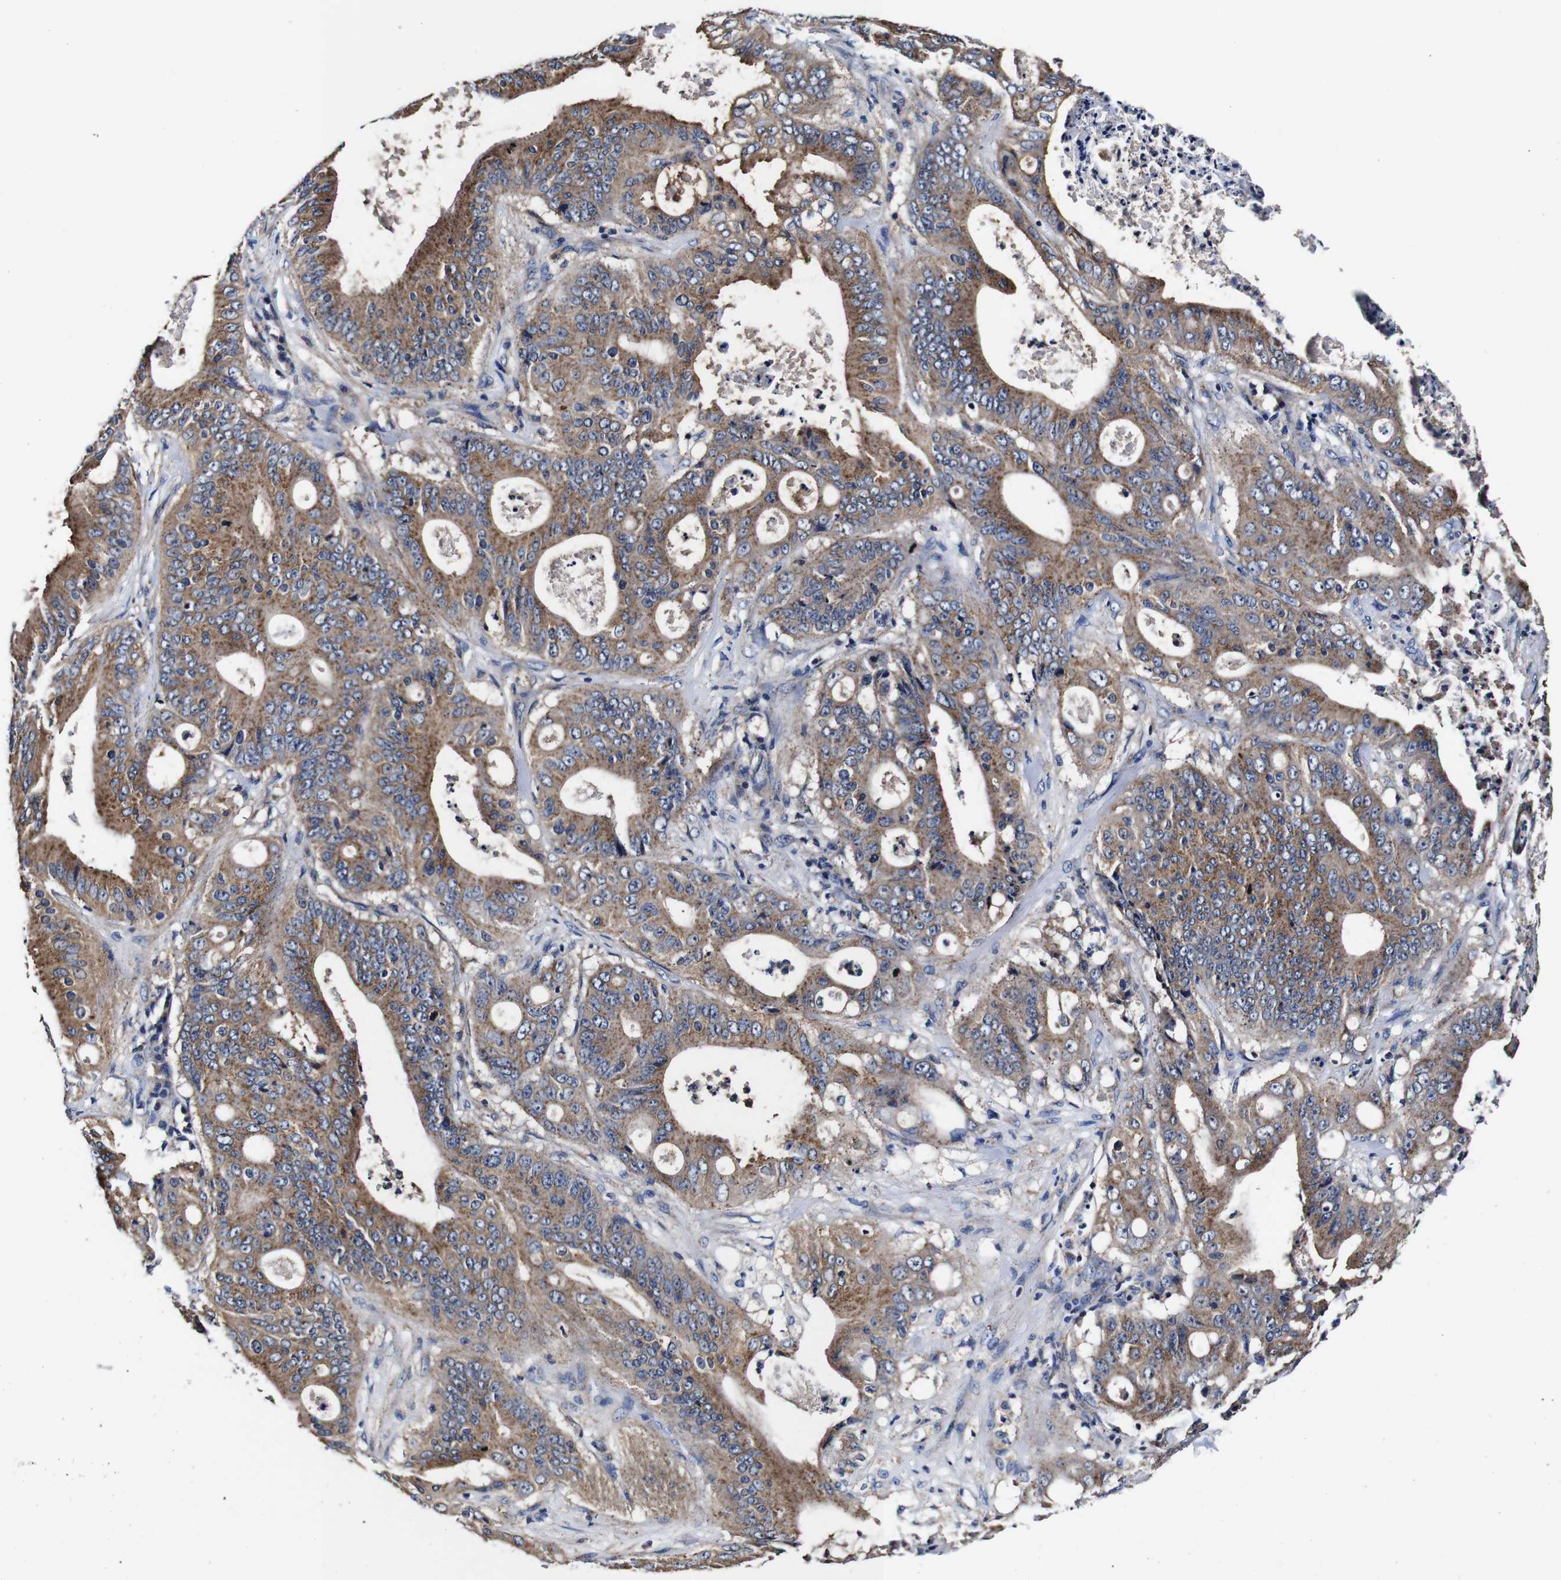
{"staining": {"intensity": "moderate", "quantity": ">75%", "location": "cytoplasmic/membranous"}, "tissue": "pancreatic cancer", "cell_type": "Tumor cells", "image_type": "cancer", "snomed": [{"axis": "morphology", "description": "Normal tissue, NOS"}, {"axis": "topography", "description": "Lymph node"}], "caption": "An image showing moderate cytoplasmic/membranous staining in approximately >75% of tumor cells in pancreatic cancer, as visualized by brown immunohistochemical staining.", "gene": "PDCD6IP", "patient": {"sex": "male", "age": 62}}